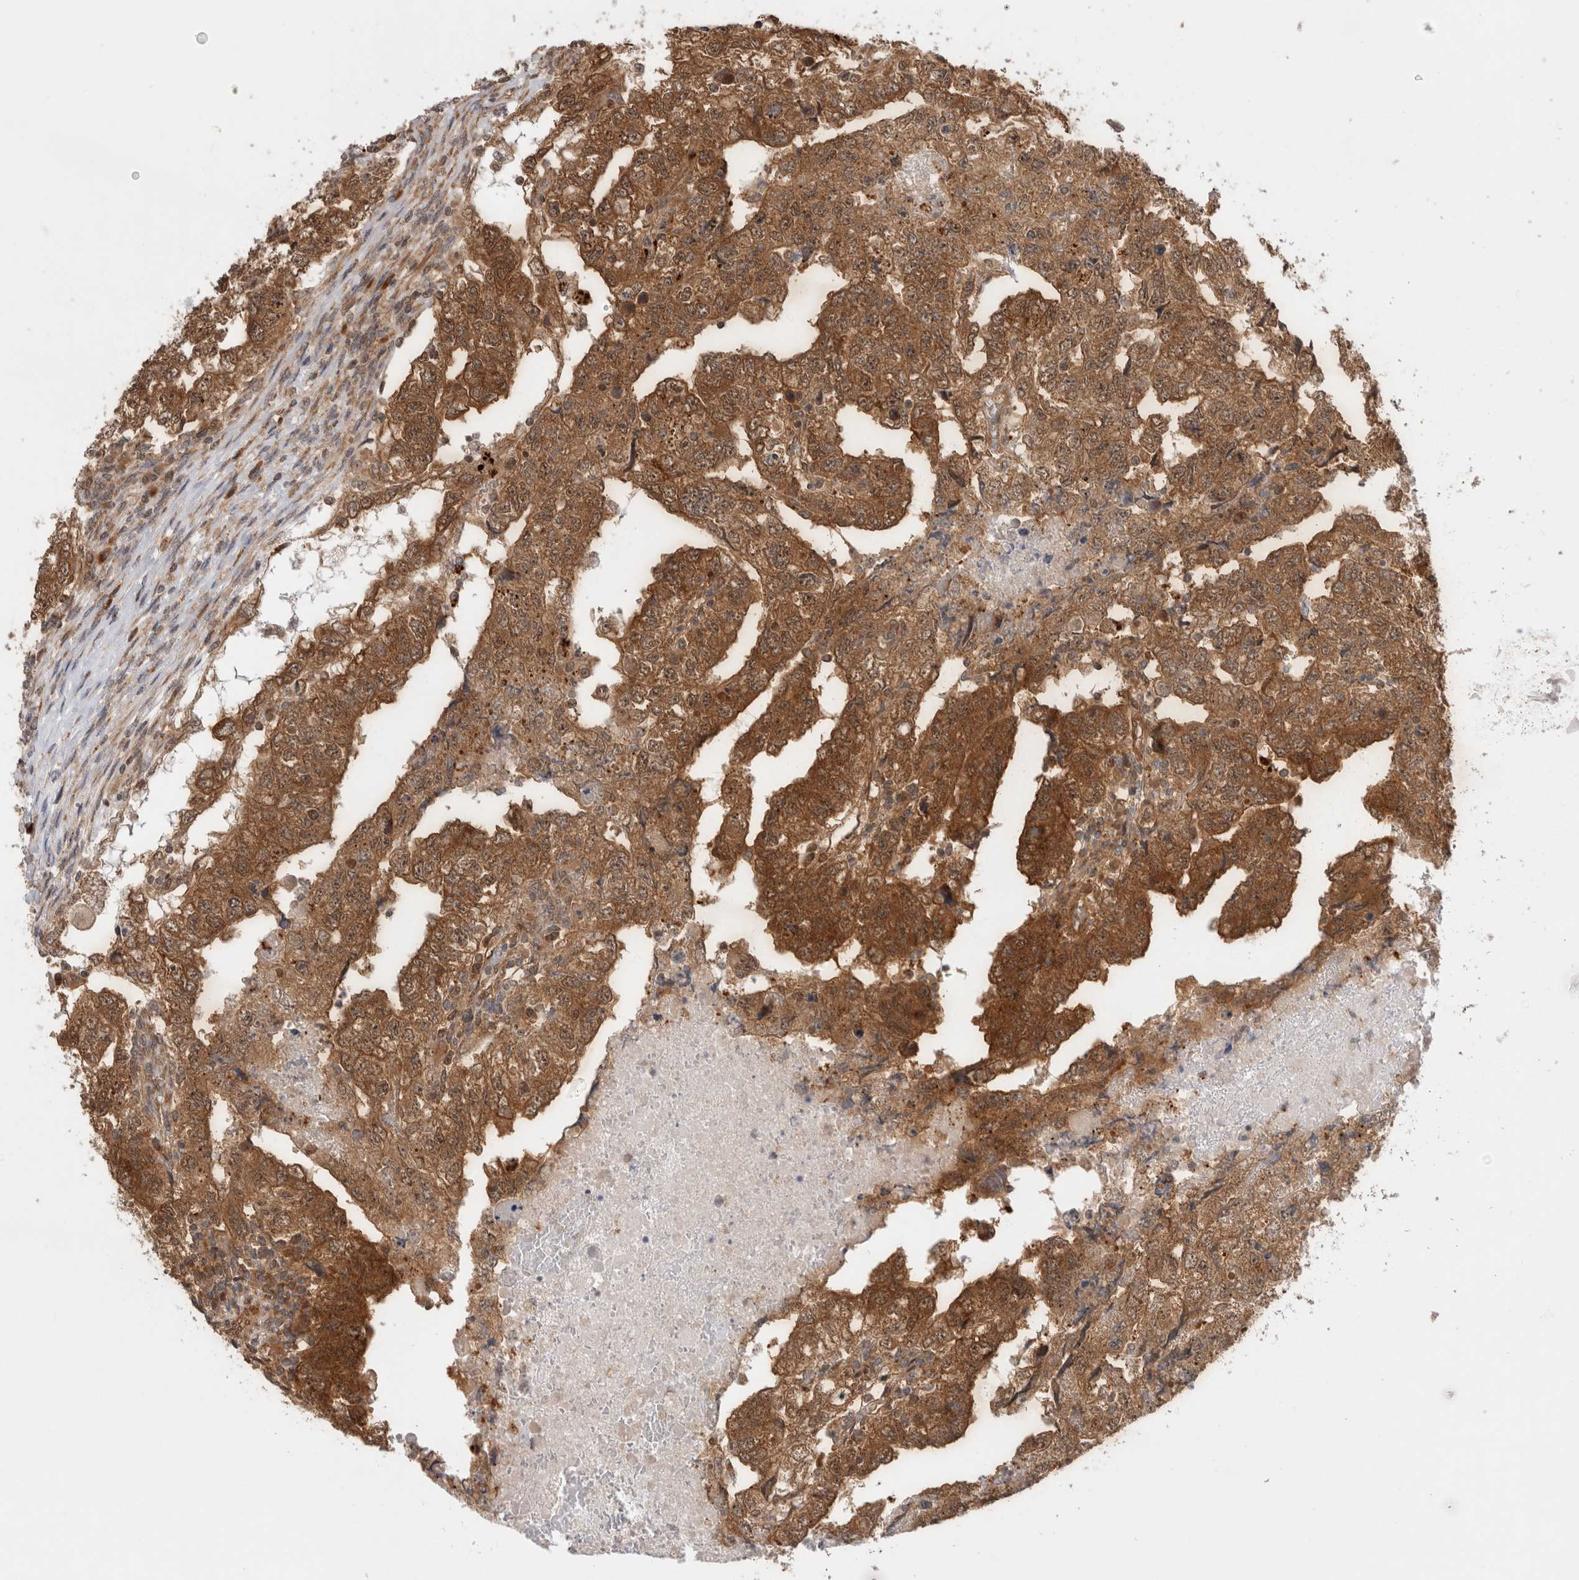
{"staining": {"intensity": "strong", "quantity": ">75%", "location": "cytoplasmic/membranous"}, "tissue": "testis cancer", "cell_type": "Tumor cells", "image_type": "cancer", "snomed": [{"axis": "morphology", "description": "Carcinoma, Embryonal, NOS"}, {"axis": "topography", "description": "Testis"}], "caption": "Human testis cancer (embryonal carcinoma) stained for a protein (brown) shows strong cytoplasmic/membranous positive staining in approximately >75% of tumor cells.", "gene": "ACTL9", "patient": {"sex": "male", "age": 36}}